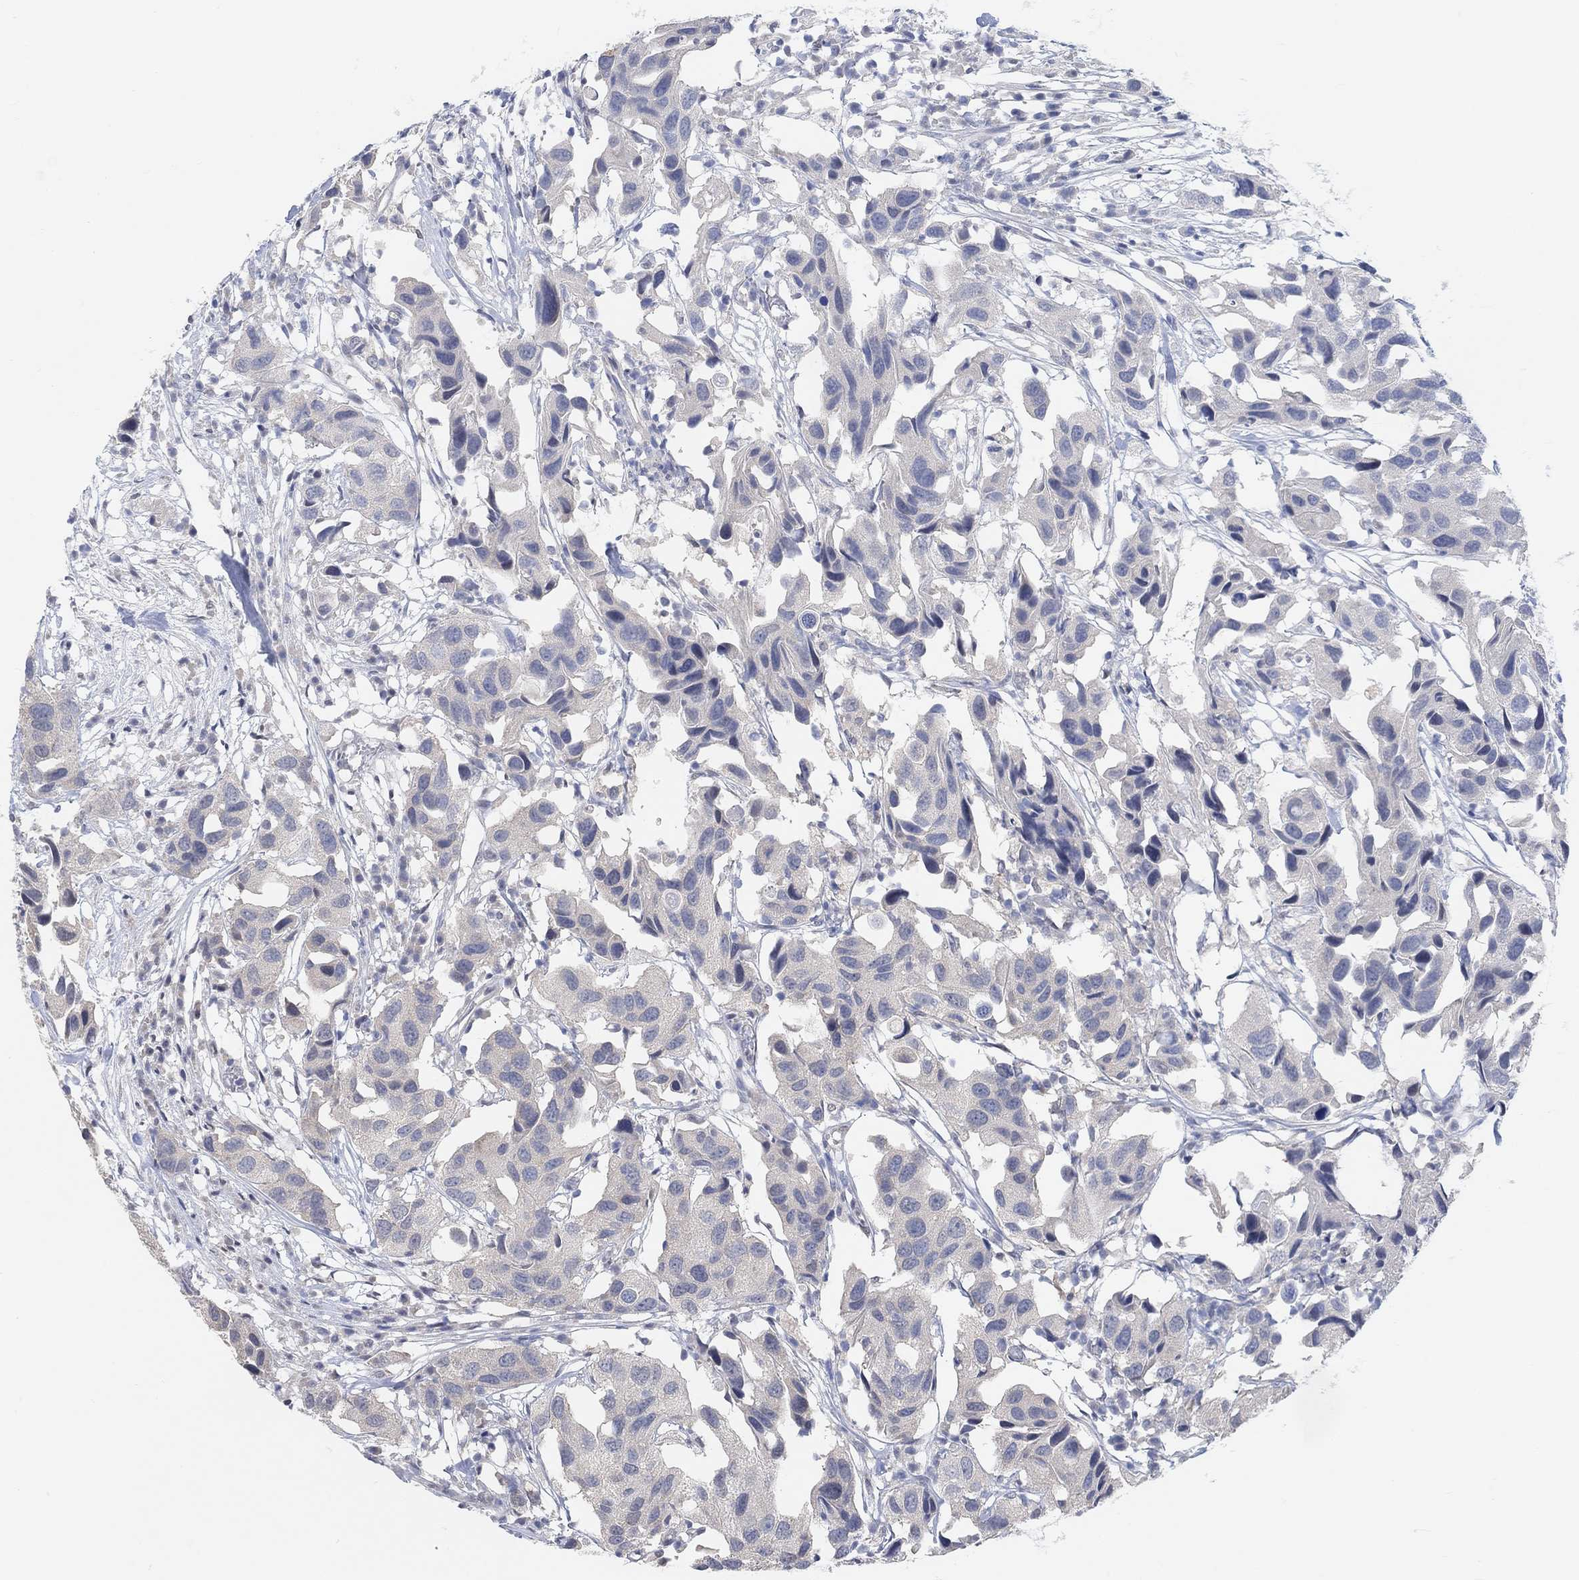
{"staining": {"intensity": "negative", "quantity": "none", "location": "none"}, "tissue": "urothelial cancer", "cell_type": "Tumor cells", "image_type": "cancer", "snomed": [{"axis": "morphology", "description": "Urothelial carcinoma, High grade"}, {"axis": "topography", "description": "Urinary bladder"}], "caption": "An immunohistochemistry image of urothelial cancer is shown. There is no staining in tumor cells of urothelial cancer. The staining was performed using DAB to visualize the protein expression in brown, while the nuclei were stained in blue with hematoxylin (Magnification: 20x).", "gene": "MUC1", "patient": {"sex": "male", "age": 79}}